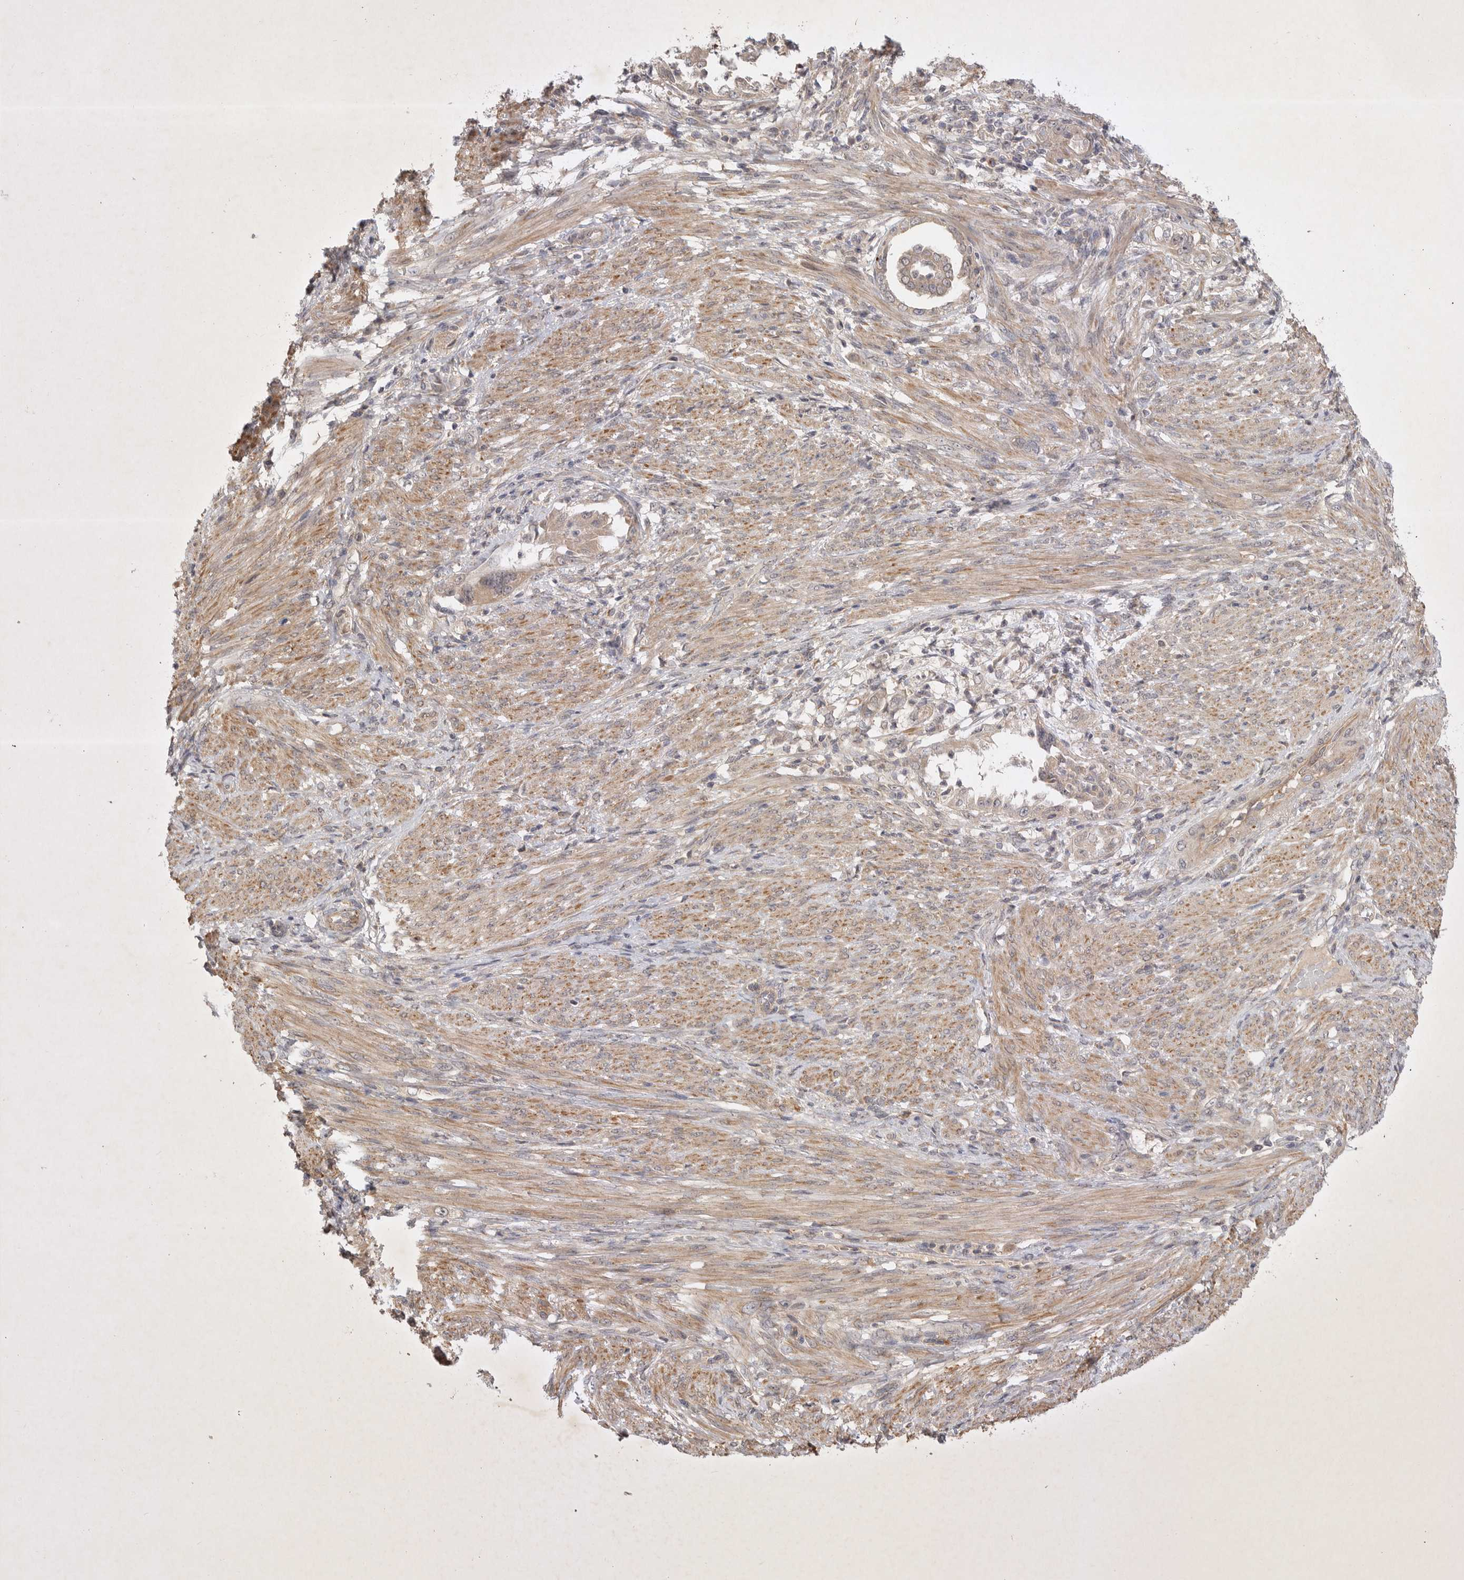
{"staining": {"intensity": "weak", "quantity": ">75%", "location": "cytoplasmic/membranous"}, "tissue": "endometrial cancer", "cell_type": "Tumor cells", "image_type": "cancer", "snomed": [{"axis": "morphology", "description": "Adenocarcinoma, NOS"}, {"axis": "topography", "description": "Endometrium"}], "caption": "Immunohistochemical staining of human endometrial cancer (adenocarcinoma) shows low levels of weak cytoplasmic/membranous protein positivity in about >75% of tumor cells.", "gene": "PTPDC1", "patient": {"sex": "female", "age": 85}}